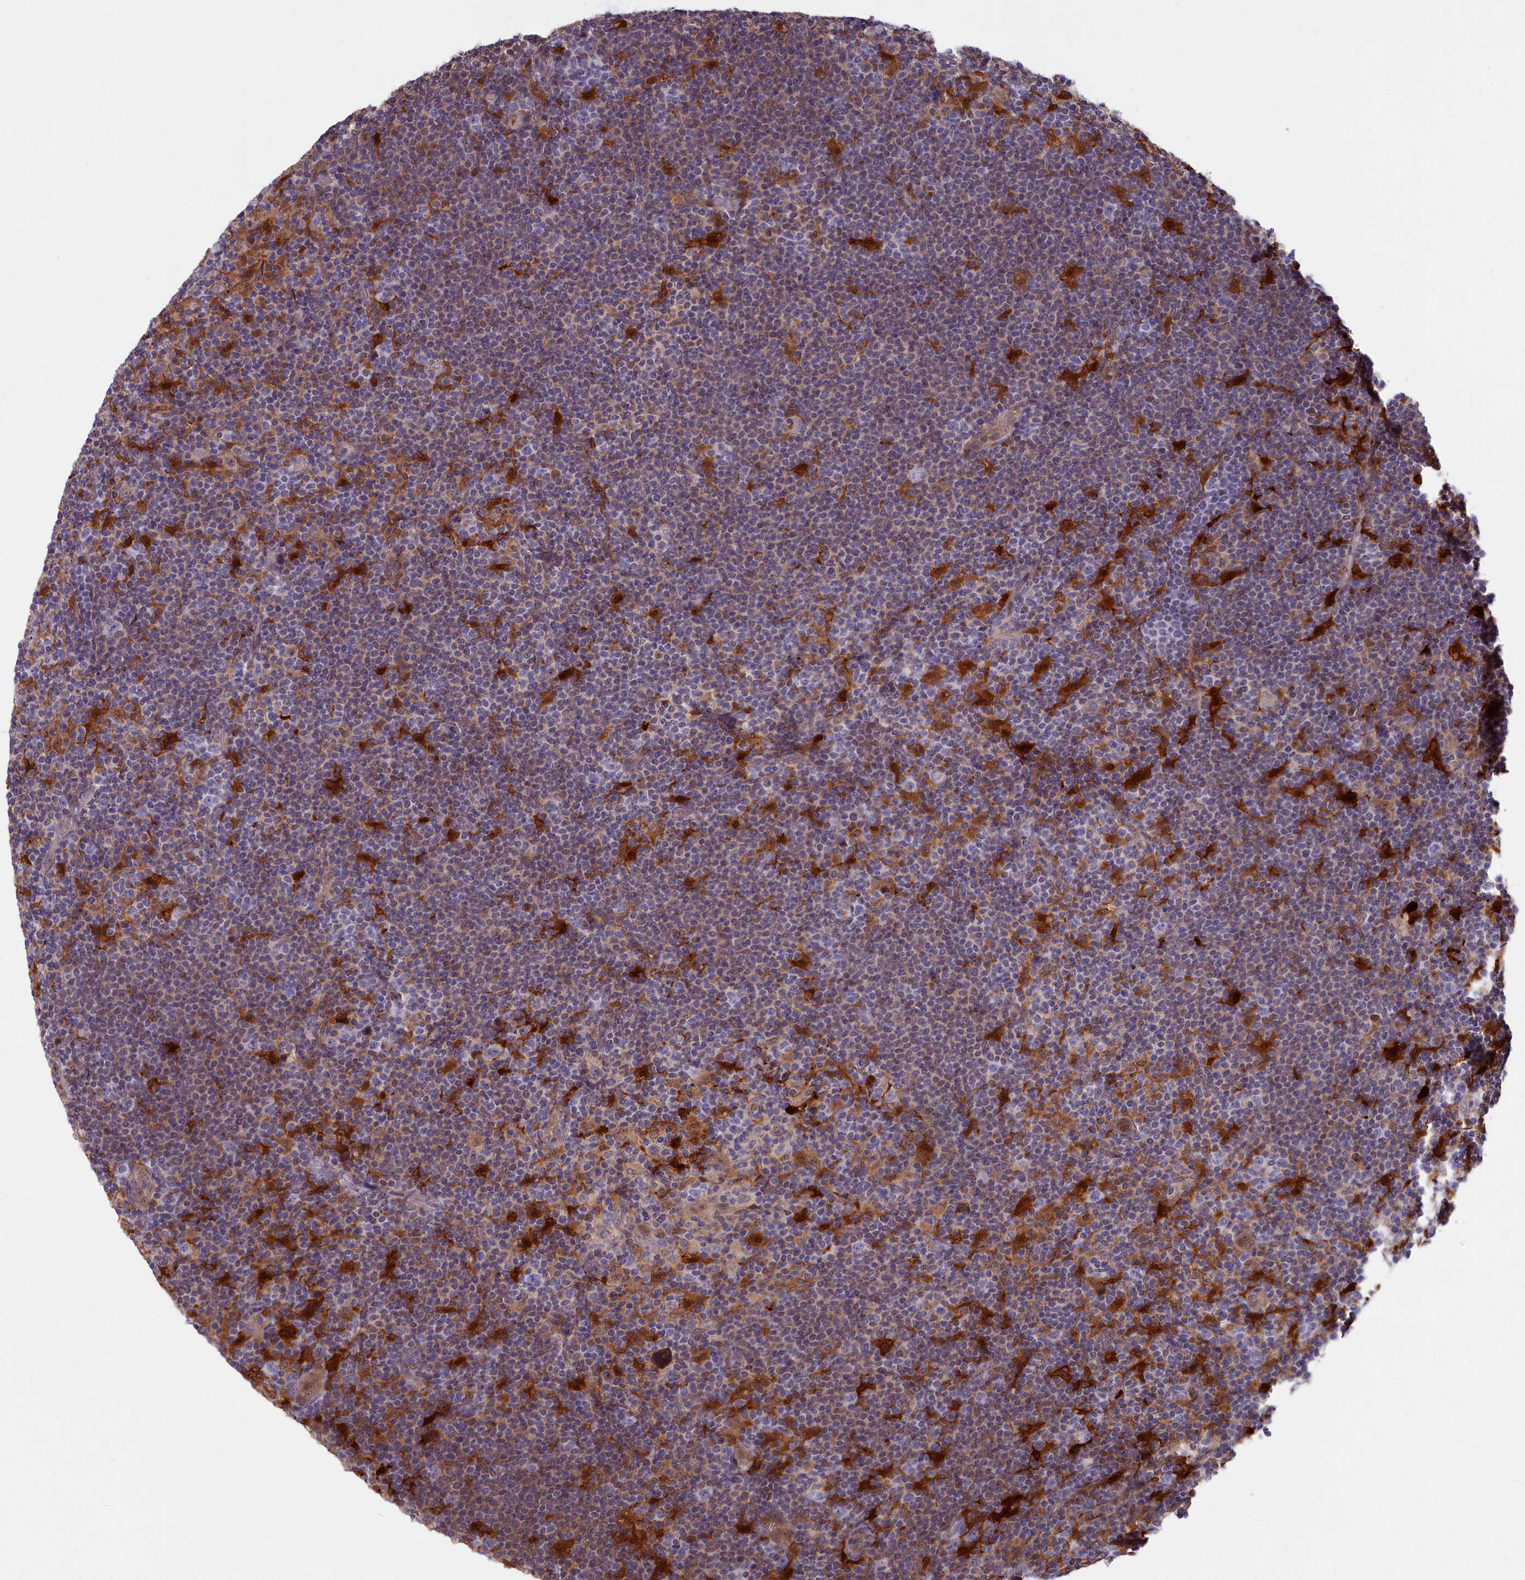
{"staining": {"intensity": "negative", "quantity": "none", "location": "none"}, "tissue": "lymphoma", "cell_type": "Tumor cells", "image_type": "cancer", "snomed": [{"axis": "morphology", "description": "Hodgkin's disease, NOS"}, {"axis": "topography", "description": "Lymph node"}], "caption": "IHC micrograph of human Hodgkin's disease stained for a protein (brown), which exhibits no expression in tumor cells.", "gene": "BLVRB", "patient": {"sex": "female", "age": 57}}